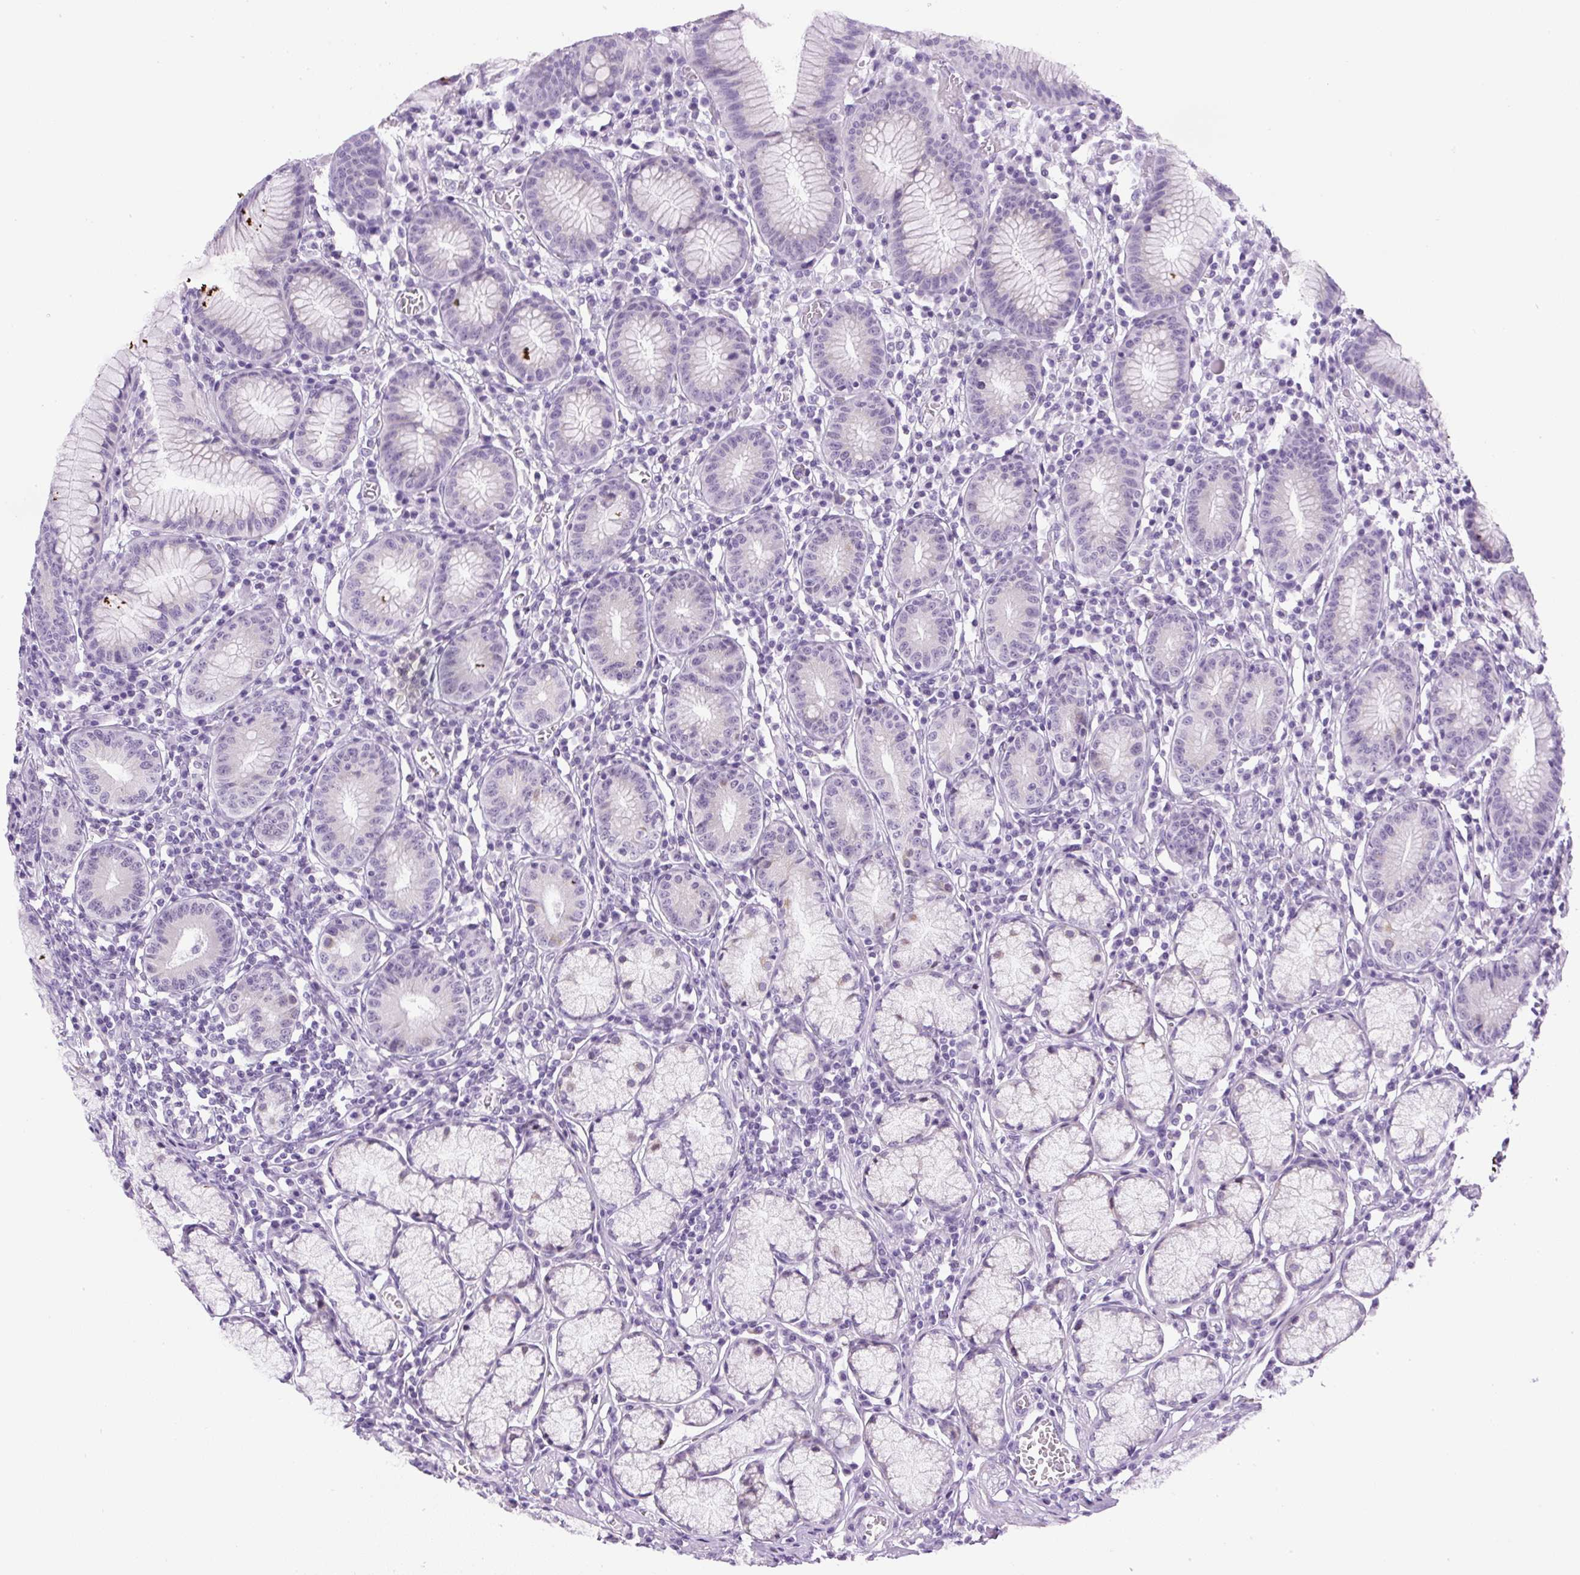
{"staining": {"intensity": "weak", "quantity": "<25%", "location": "cytoplasmic/membranous"}, "tissue": "stomach", "cell_type": "Glandular cells", "image_type": "normal", "snomed": [{"axis": "morphology", "description": "Normal tissue, NOS"}, {"axis": "topography", "description": "Stomach"}], "caption": "Human stomach stained for a protein using IHC shows no staining in glandular cells.", "gene": "RHBDD2", "patient": {"sex": "male", "age": 55}}